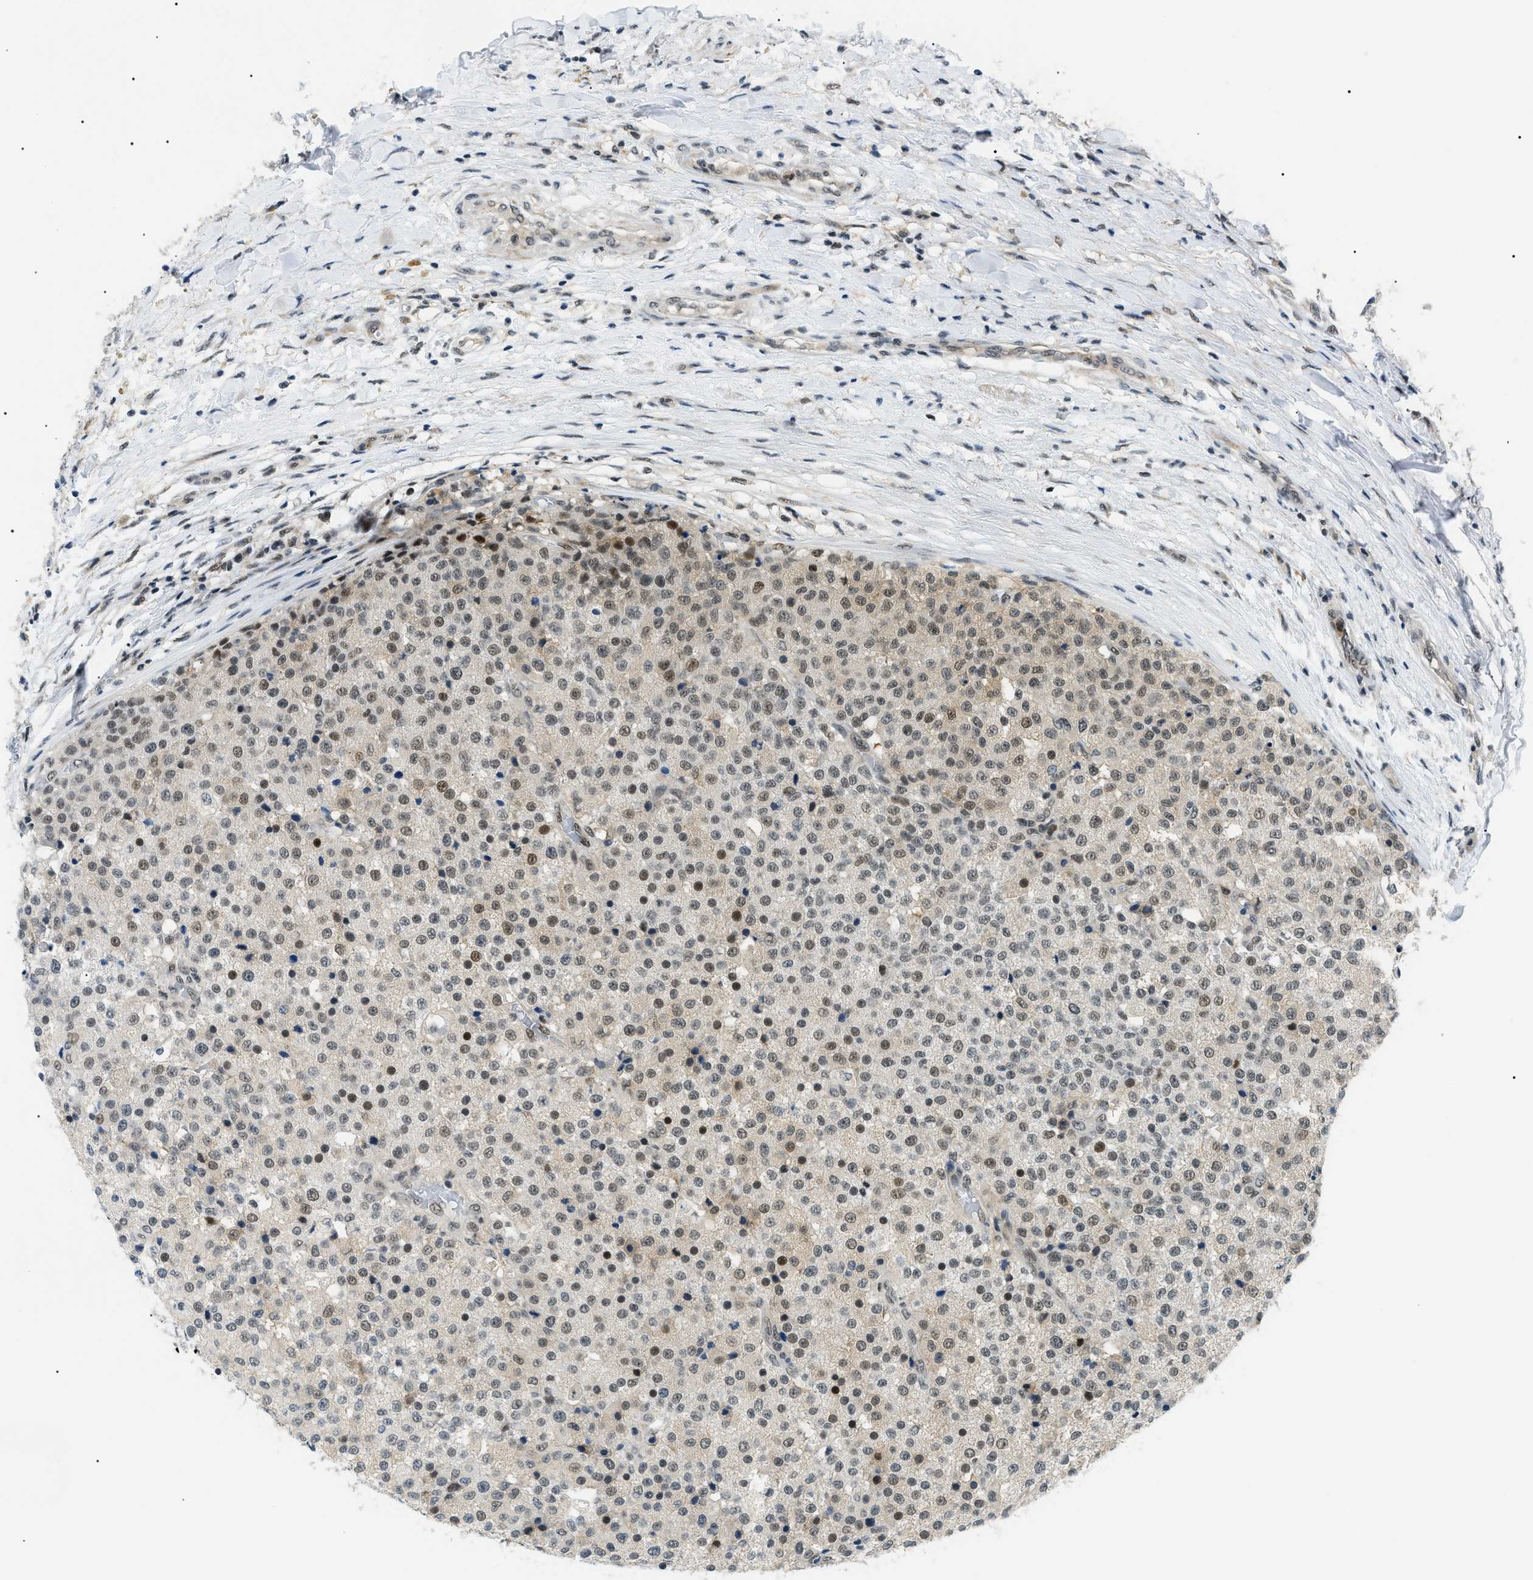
{"staining": {"intensity": "moderate", "quantity": "25%-75%", "location": "nuclear"}, "tissue": "testis cancer", "cell_type": "Tumor cells", "image_type": "cancer", "snomed": [{"axis": "morphology", "description": "Seminoma, NOS"}, {"axis": "topography", "description": "Testis"}], "caption": "Brown immunohistochemical staining in human testis cancer demonstrates moderate nuclear expression in approximately 25%-75% of tumor cells.", "gene": "RBM15", "patient": {"sex": "male", "age": 59}}